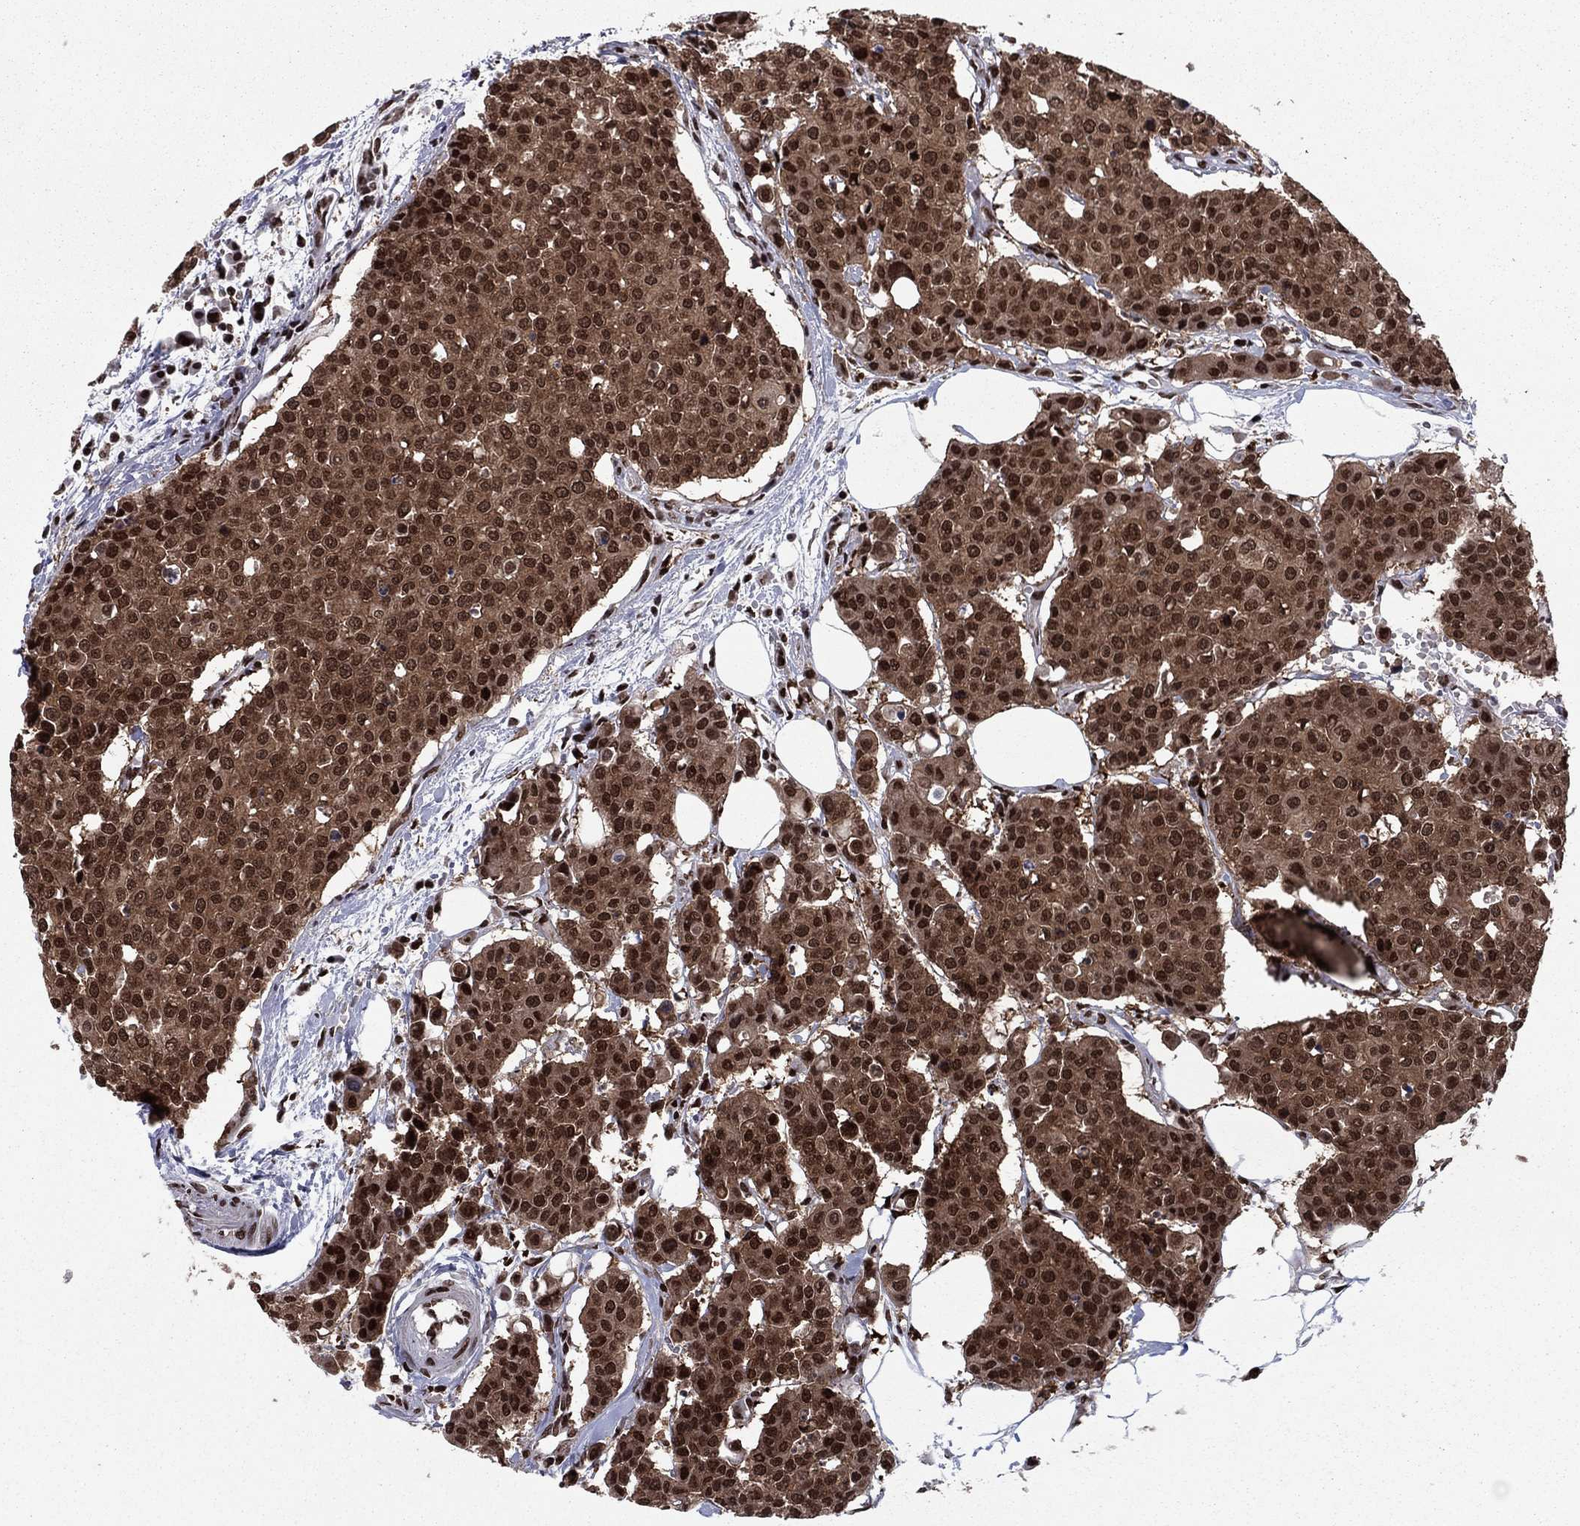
{"staining": {"intensity": "strong", "quantity": ">75%", "location": "cytoplasmic/membranous,nuclear"}, "tissue": "carcinoid", "cell_type": "Tumor cells", "image_type": "cancer", "snomed": [{"axis": "morphology", "description": "Carcinoid, malignant, NOS"}, {"axis": "topography", "description": "Colon"}], "caption": "Immunohistochemical staining of human malignant carcinoid demonstrates high levels of strong cytoplasmic/membranous and nuclear positivity in approximately >75% of tumor cells.", "gene": "USP54", "patient": {"sex": "male", "age": 81}}